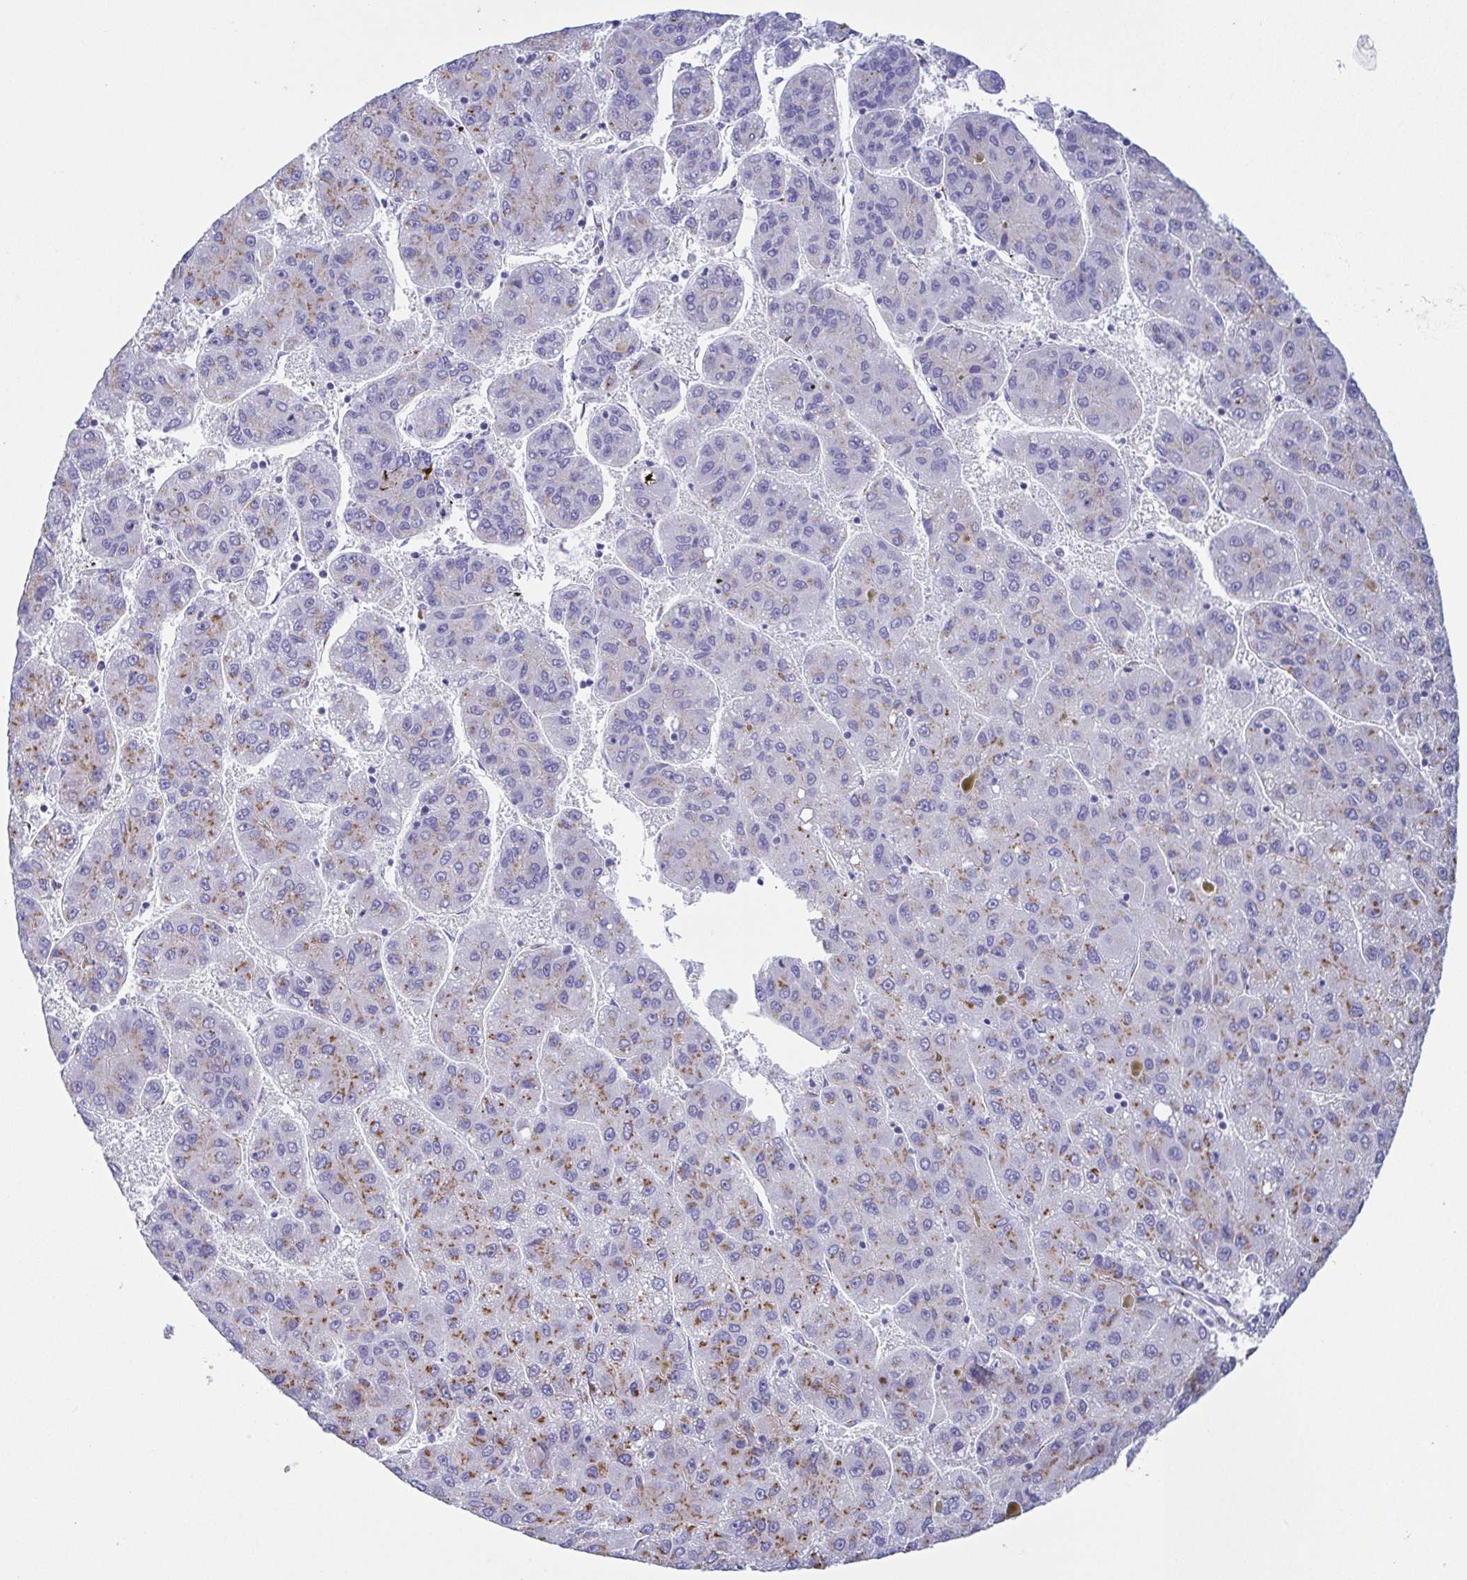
{"staining": {"intensity": "moderate", "quantity": "25%-75%", "location": "cytoplasmic/membranous"}, "tissue": "liver cancer", "cell_type": "Tumor cells", "image_type": "cancer", "snomed": [{"axis": "morphology", "description": "Carcinoma, Hepatocellular, NOS"}, {"axis": "topography", "description": "Liver"}], "caption": "This histopathology image demonstrates liver hepatocellular carcinoma stained with IHC to label a protein in brown. The cytoplasmic/membranous of tumor cells show moderate positivity for the protein. Nuclei are counter-stained blue.", "gene": "SULT1B1", "patient": {"sex": "female", "age": 82}}